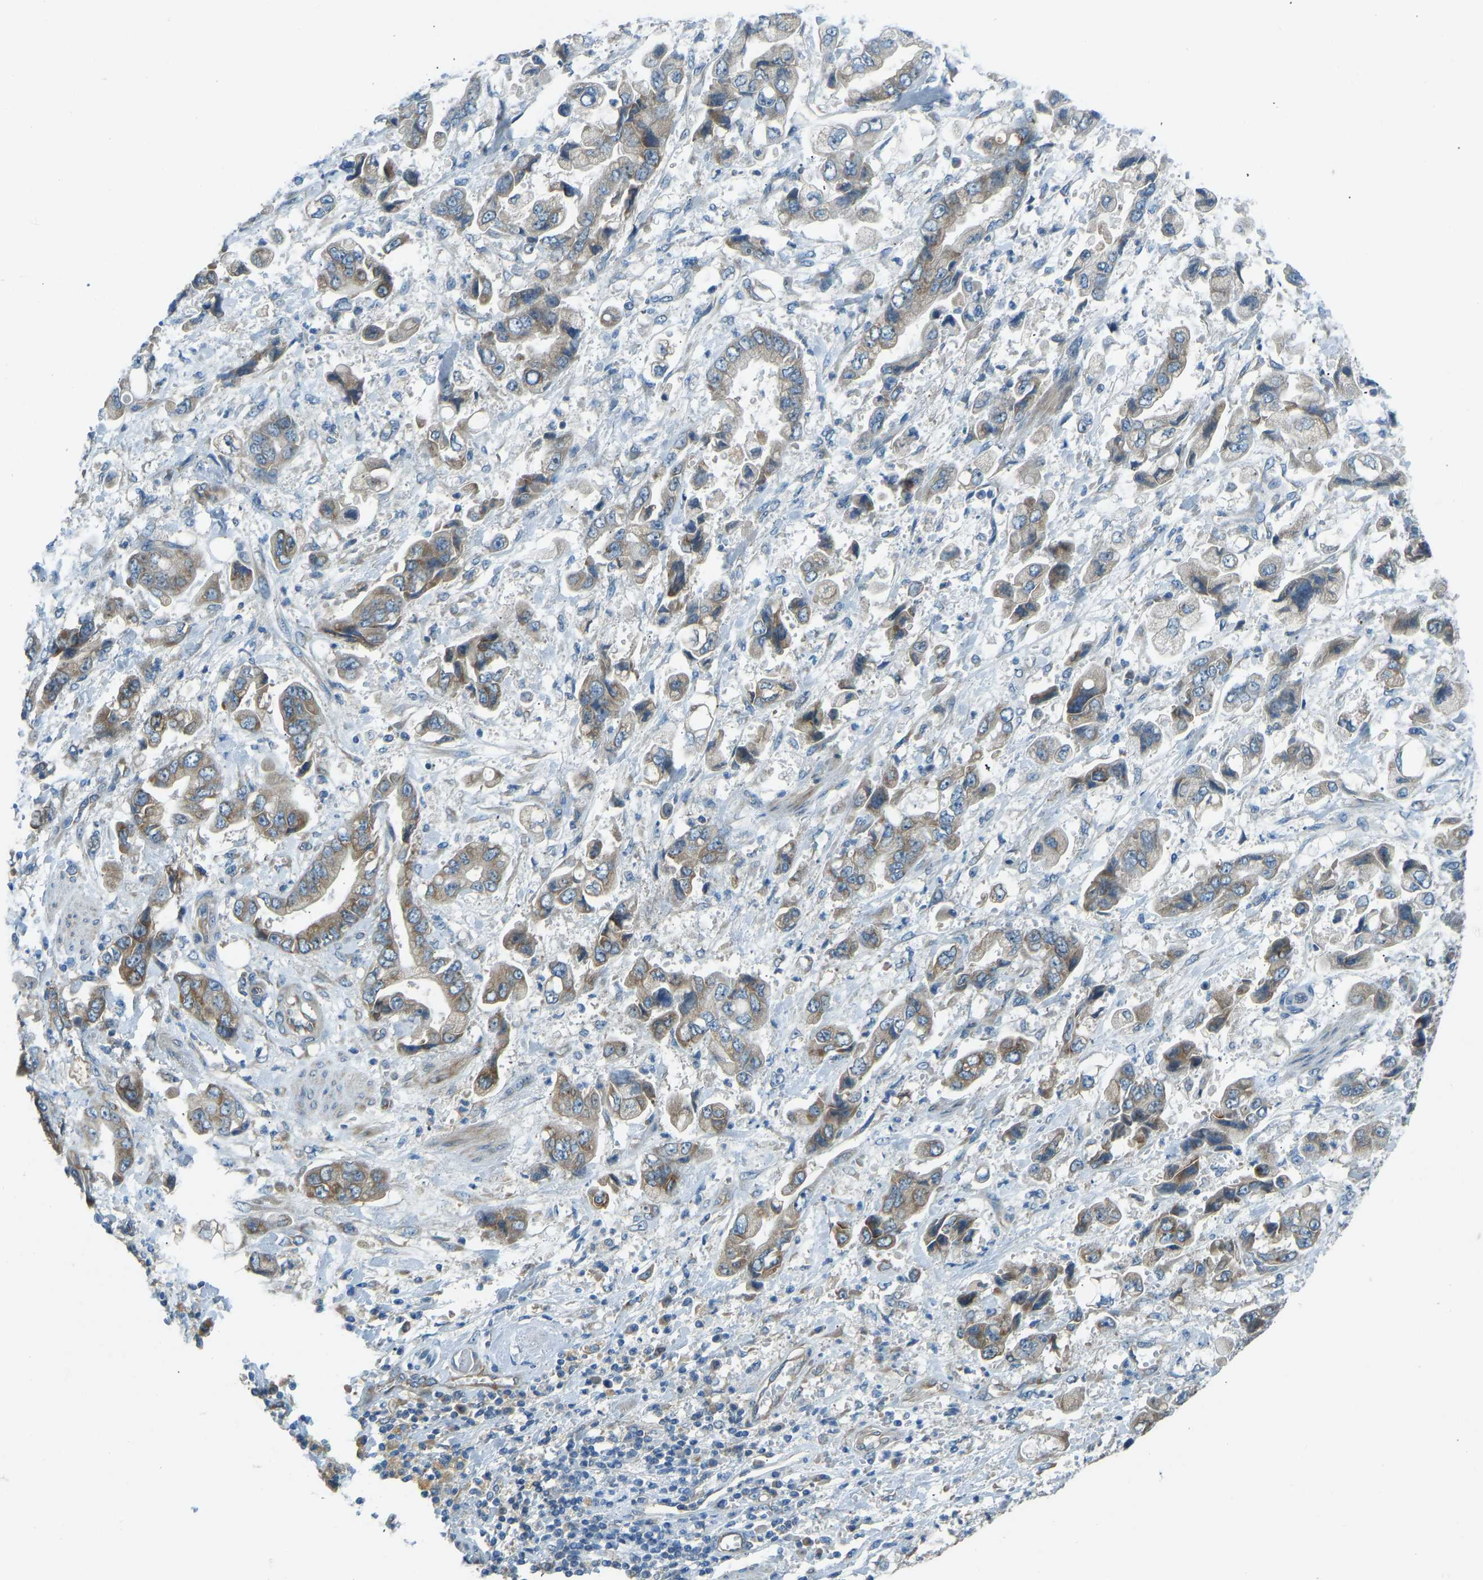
{"staining": {"intensity": "moderate", "quantity": ">75%", "location": "cytoplasmic/membranous"}, "tissue": "stomach cancer", "cell_type": "Tumor cells", "image_type": "cancer", "snomed": [{"axis": "morphology", "description": "Normal tissue, NOS"}, {"axis": "morphology", "description": "Adenocarcinoma, NOS"}, {"axis": "topography", "description": "Stomach"}], "caption": "This micrograph exhibits stomach cancer stained with immunohistochemistry to label a protein in brown. The cytoplasmic/membranous of tumor cells show moderate positivity for the protein. Nuclei are counter-stained blue.", "gene": "STAU2", "patient": {"sex": "male", "age": 62}}